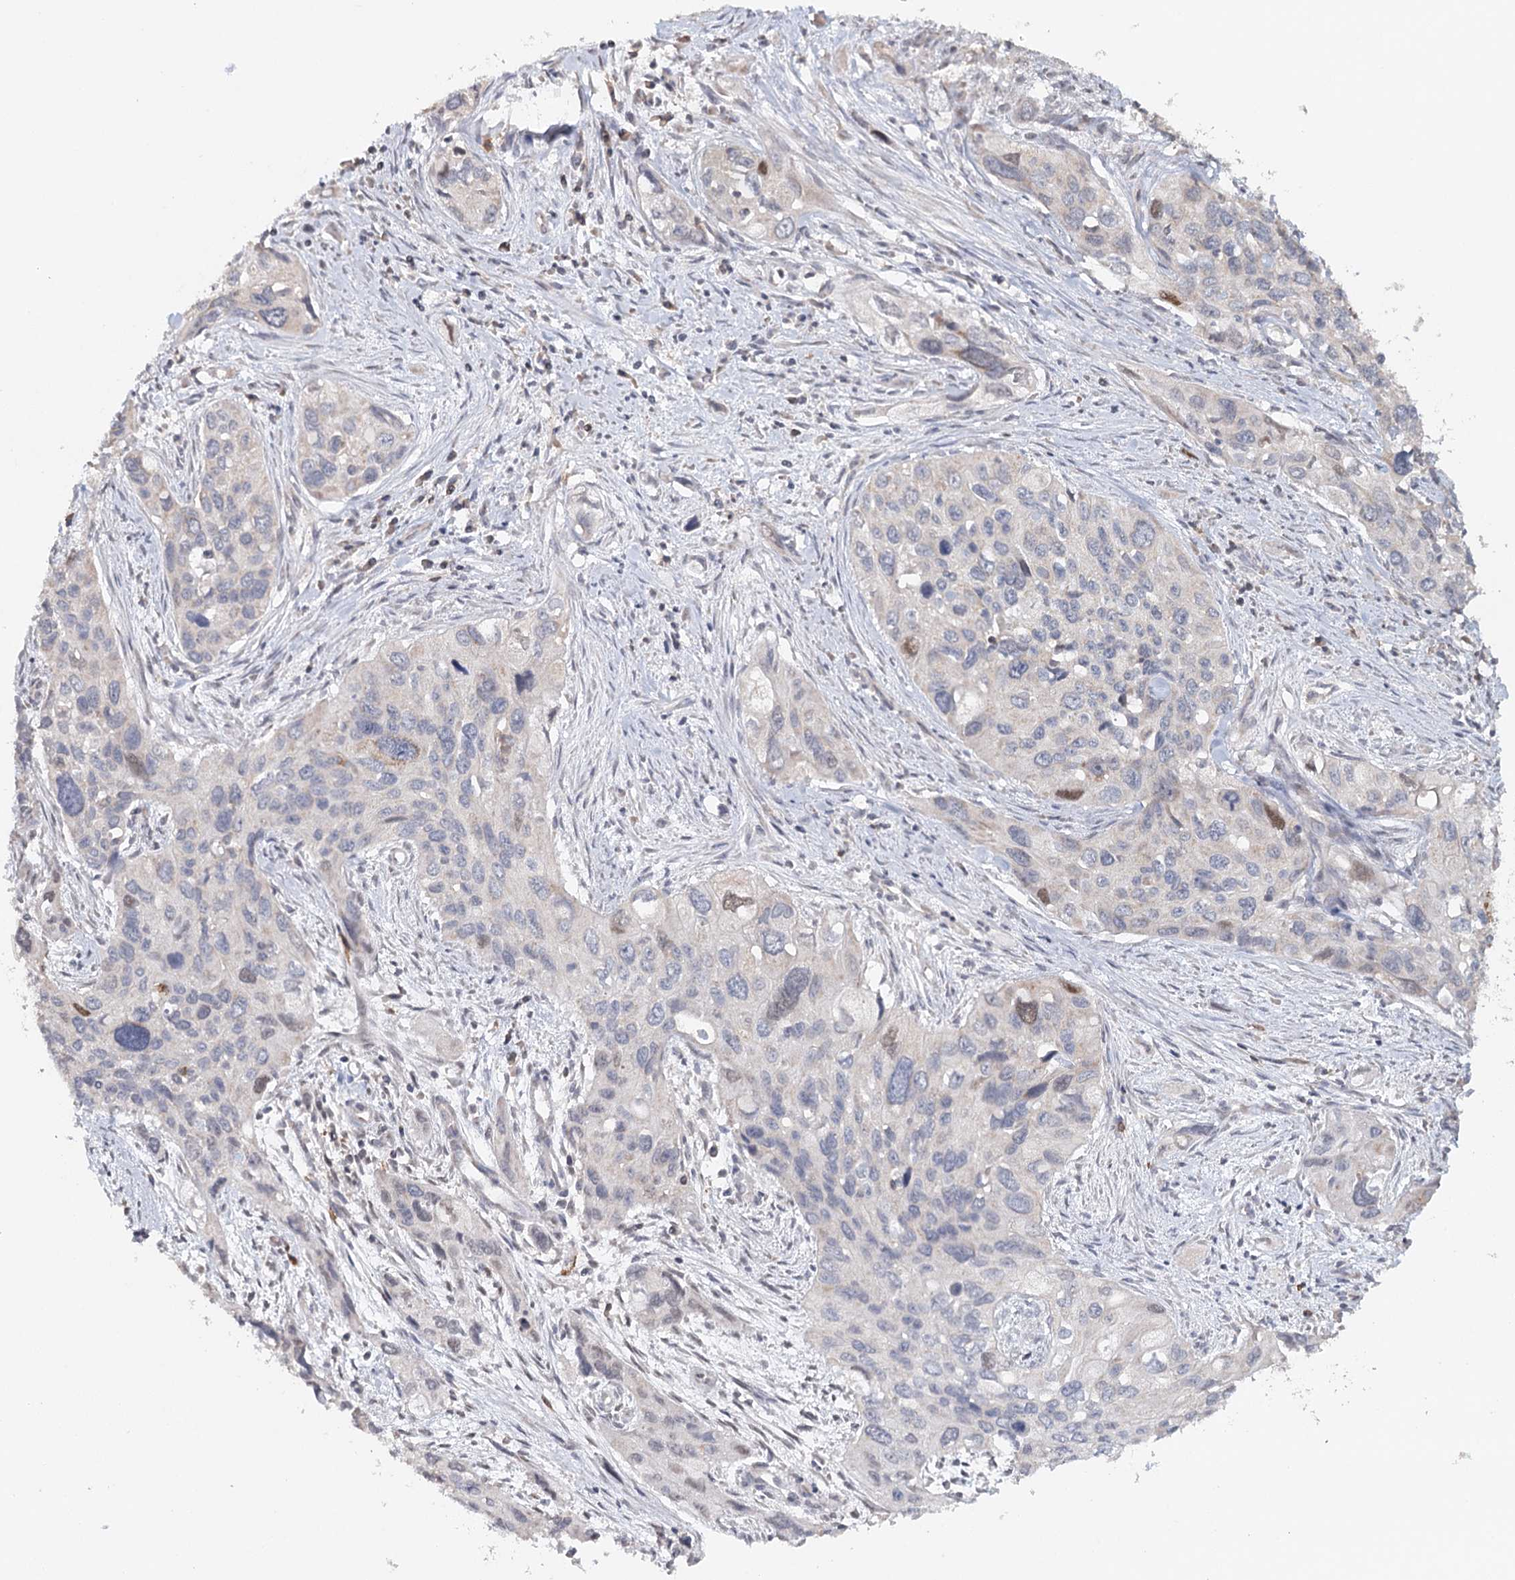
{"staining": {"intensity": "negative", "quantity": "none", "location": "none"}, "tissue": "cervical cancer", "cell_type": "Tumor cells", "image_type": "cancer", "snomed": [{"axis": "morphology", "description": "Squamous cell carcinoma, NOS"}, {"axis": "topography", "description": "Cervix"}], "caption": "Immunohistochemistry (IHC) of cervical cancer (squamous cell carcinoma) demonstrates no staining in tumor cells. (DAB (3,3'-diaminobenzidine) immunohistochemistry (IHC), high magnification).", "gene": "ICOS", "patient": {"sex": "female", "age": 55}}